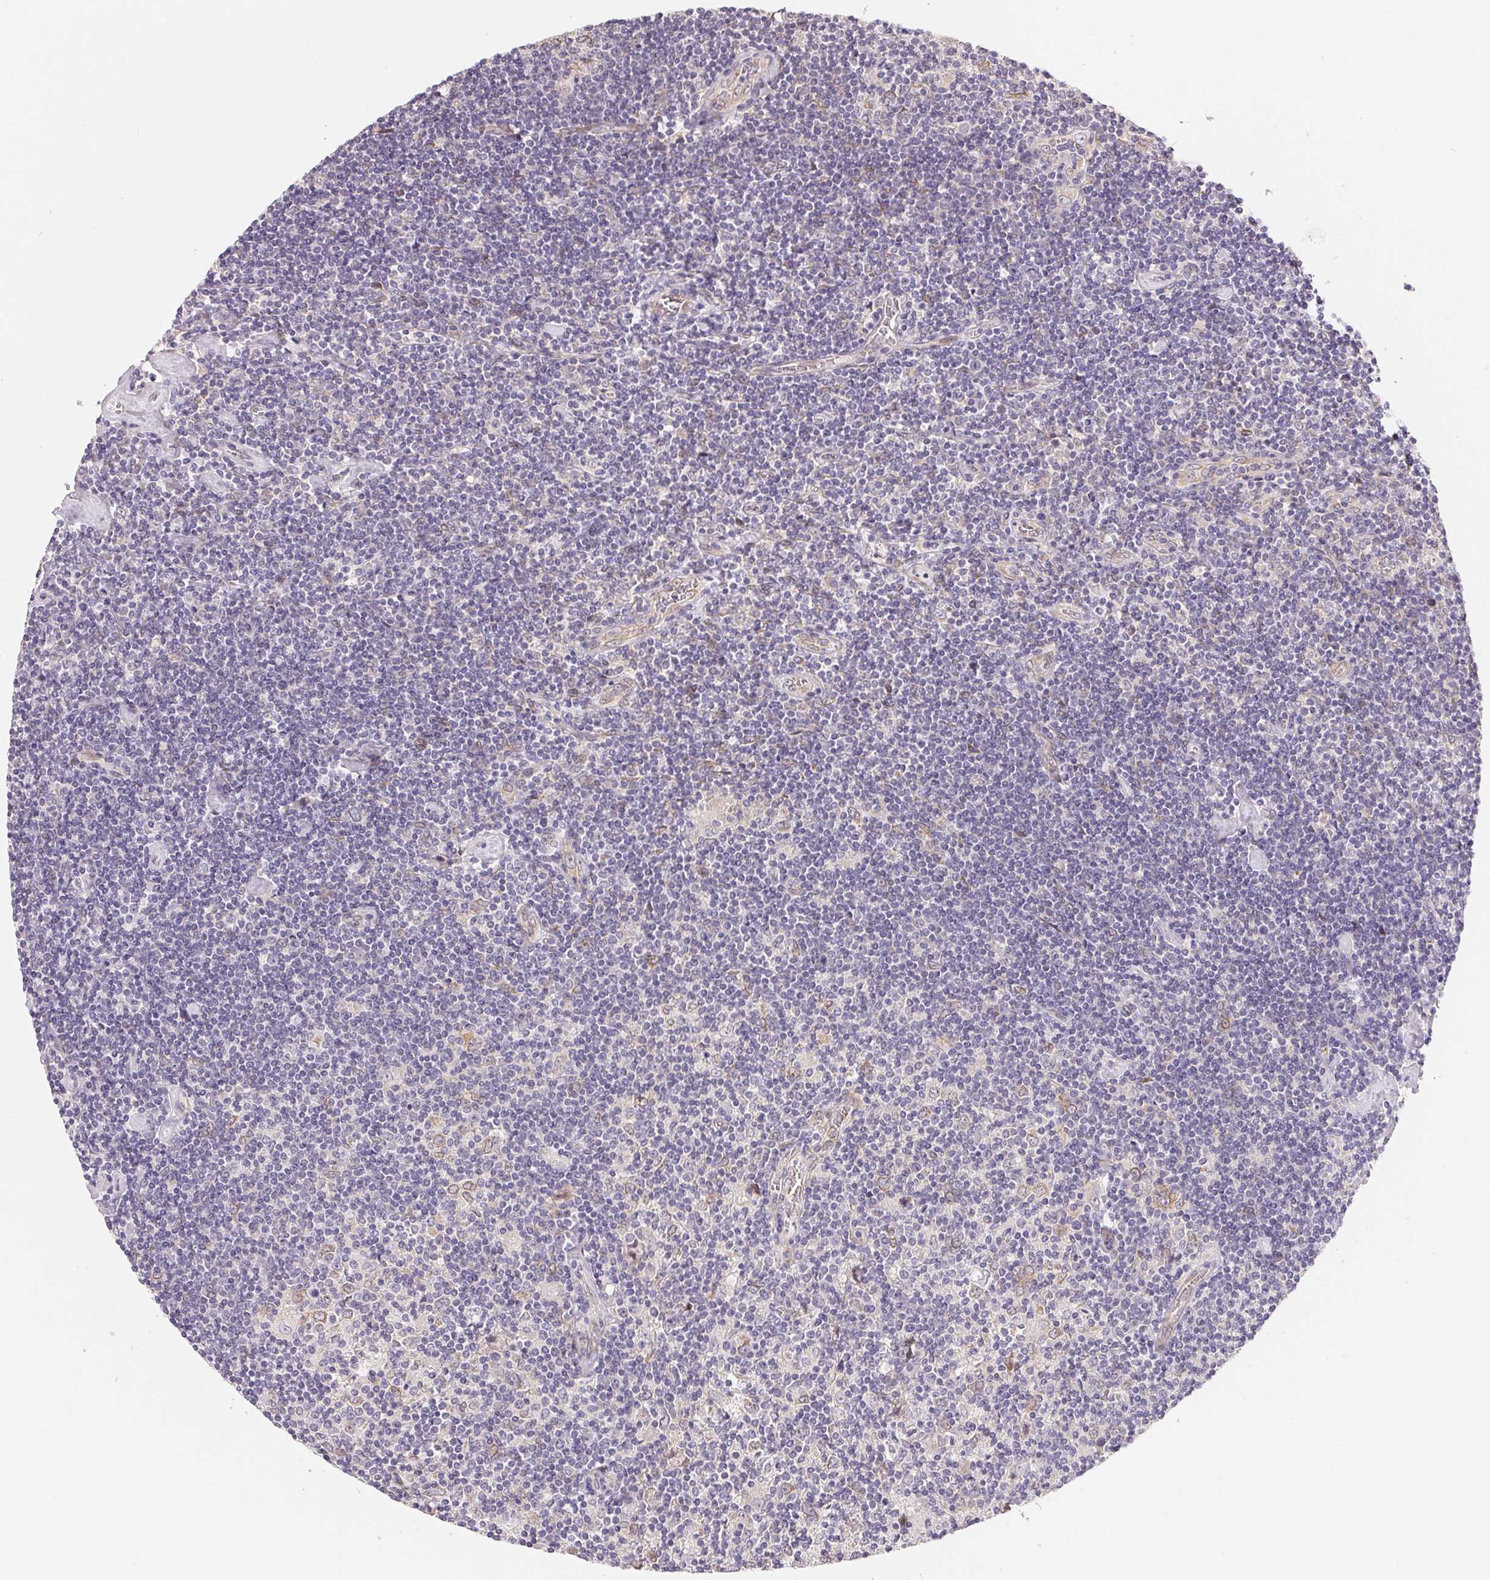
{"staining": {"intensity": "negative", "quantity": "none", "location": "none"}, "tissue": "lymphoma", "cell_type": "Tumor cells", "image_type": "cancer", "snomed": [{"axis": "morphology", "description": "Hodgkin's disease, NOS"}, {"axis": "topography", "description": "Lymph node"}], "caption": "There is no significant positivity in tumor cells of lymphoma. (Immunohistochemistry, brightfield microscopy, high magnification).", "gene": "EI24", "patient": {"sex": "male", "age": 40}}